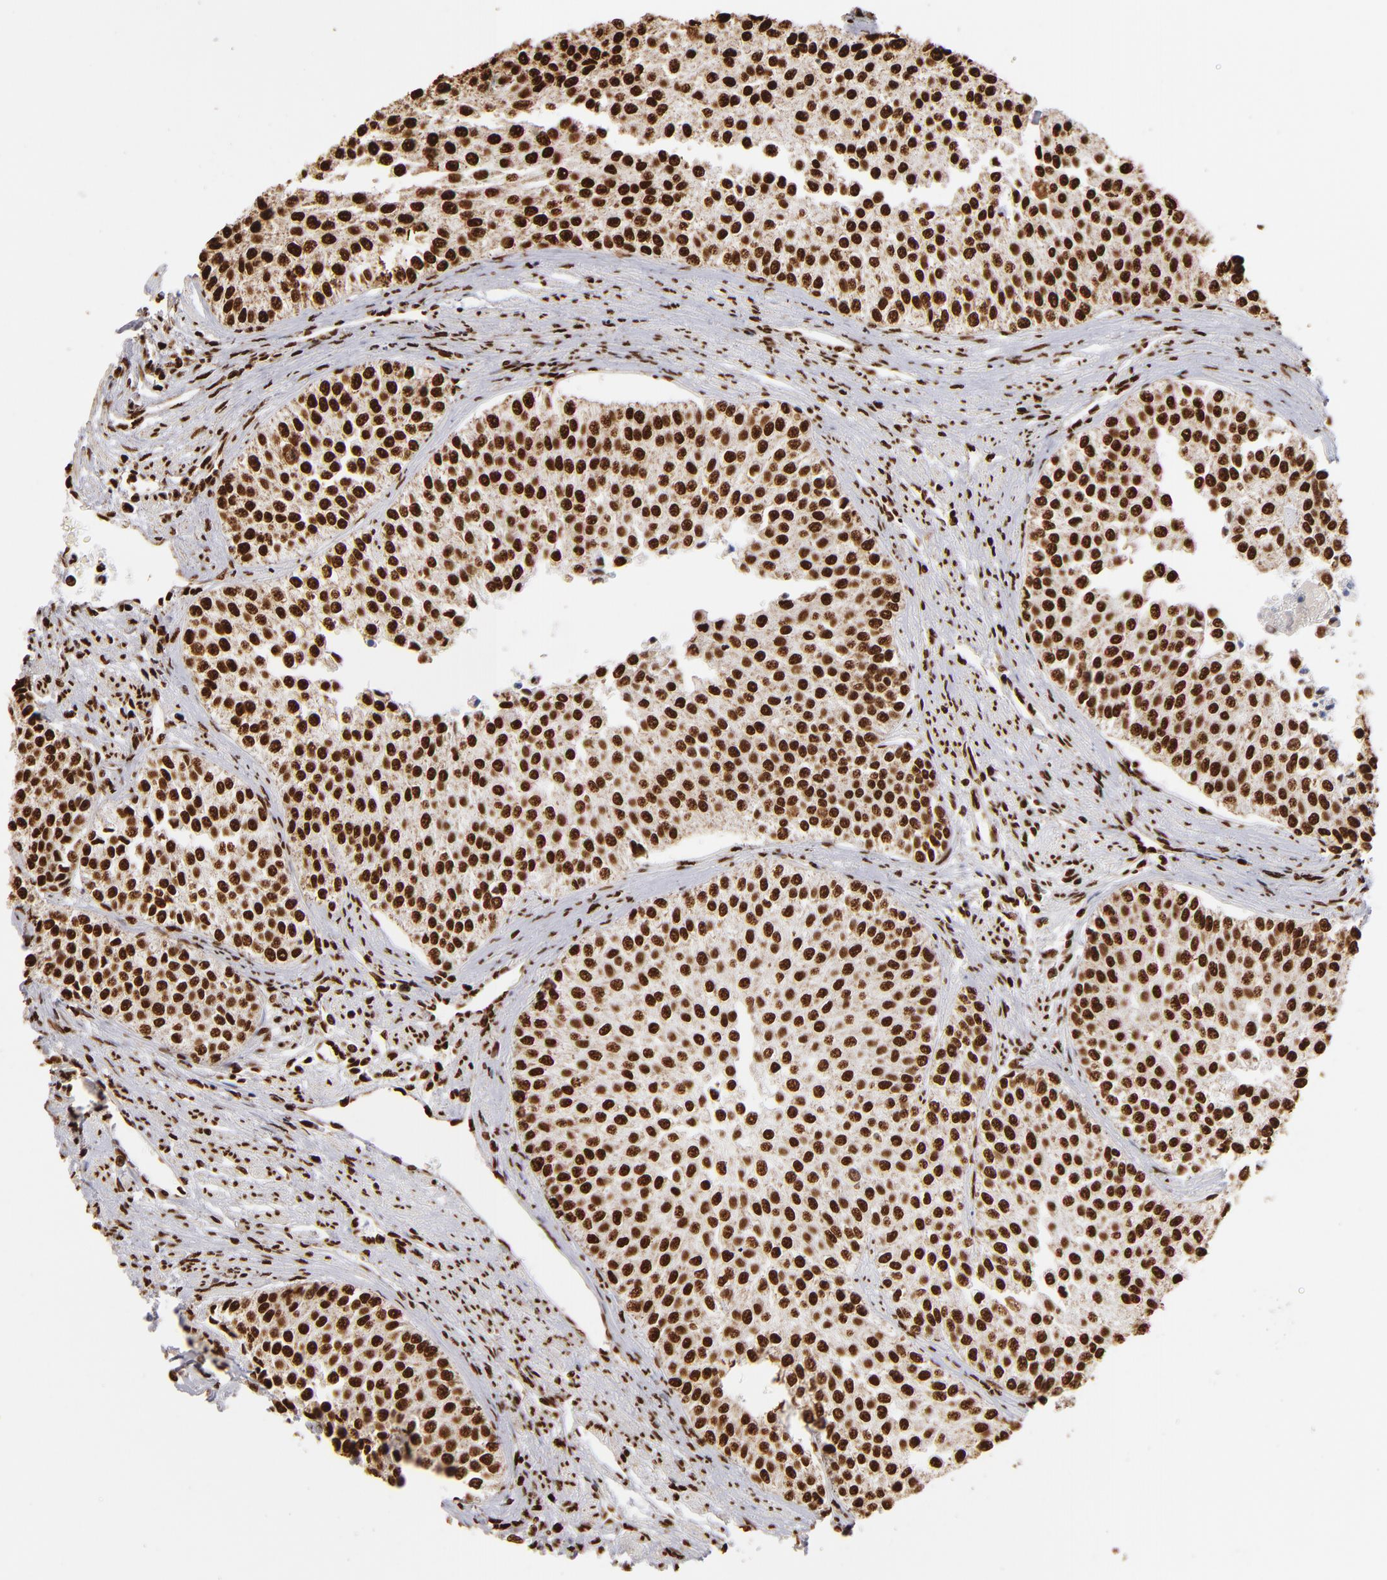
{"staining": {"intensity": "strong", "quantity": ">75%", "location": "nuclear"}, "tissue": "urothelial cancer", "cell_type": "Tumor cells", "image_type": "cancer", "snomed": [{"axis": "morphology", "description": "Urothelial carcinoma, Low grade"}, {"axis": "topography", "description": "Urinary bladder"}], "caption": "Immunohistochemical staining of human urothelial cancer demonstrates strong nuclear protein staining in approximately >75% of tumor cells. Immunohistochemistry (ihc) stains the protein of interest in brown and the nuclei are stained blue.", "gene": "ILF3", "patient": {"sex": "female", "age": 73}}